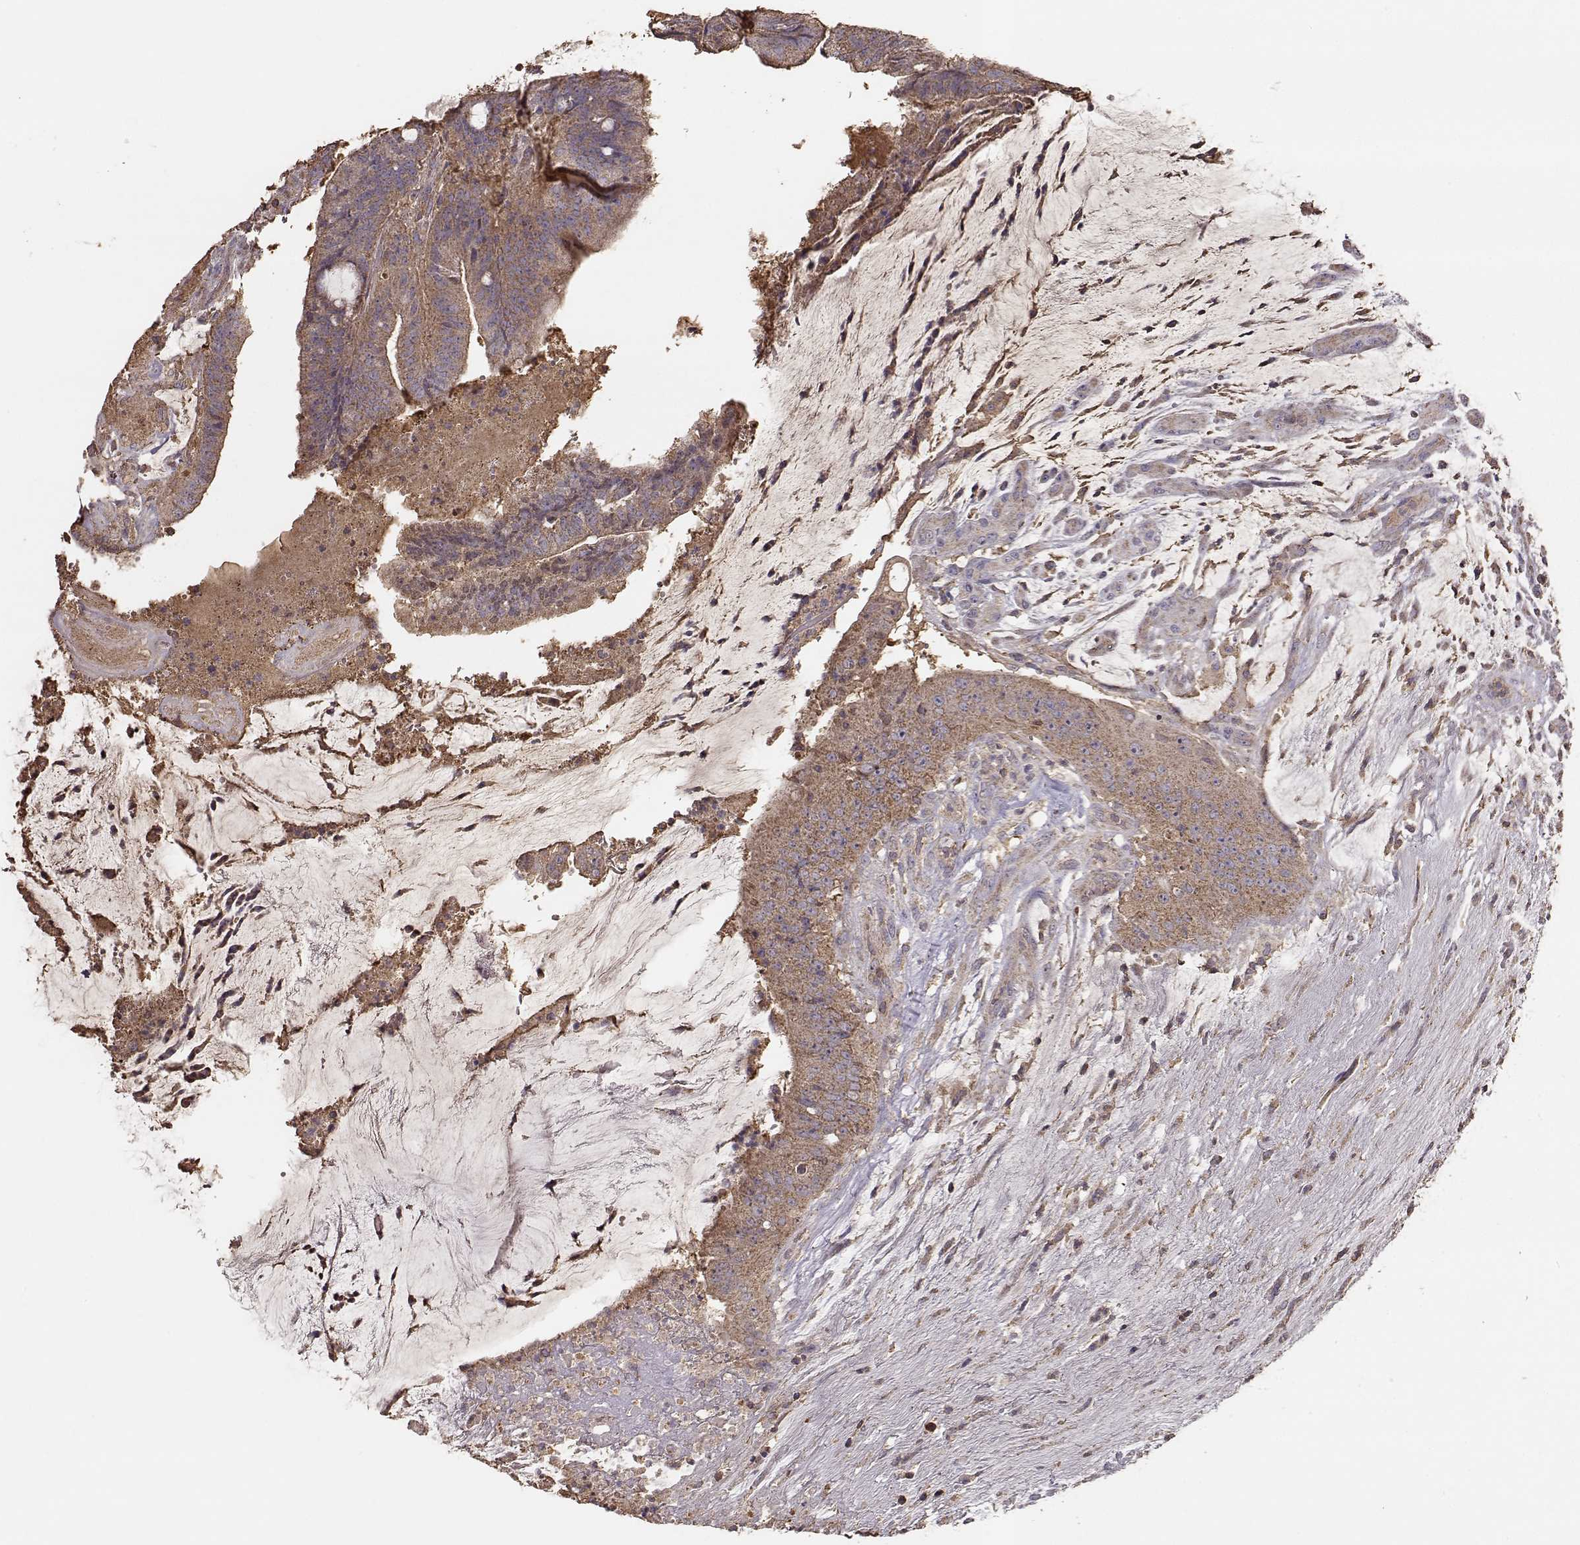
{"staining": {"intensity": "moderate", "quantity": ">75%", "location": "cytoplasmic/membranous"}, "tissue": "colorectal cancer", "cell_type": "Tumor cells", "image_type": "cancer", "snomed": [{"axis": "morphology", "description": "Adenocarcinoma, NOS"}, {"axis": "topography", "description": "Colon"}], "caption": "The histopathology image reveals immunohistochemical staining of colorectal adenocarcinoma. There is moderate cytoplasmic/membranous positivity is seen in approximately >75% of tumor cells. (DAB (3,3'-diaminobenzidine) IHC with brightfield microscopy, high magnification).", "gene": "TARS3", "patient": {"sex": "female", "age": 43}}